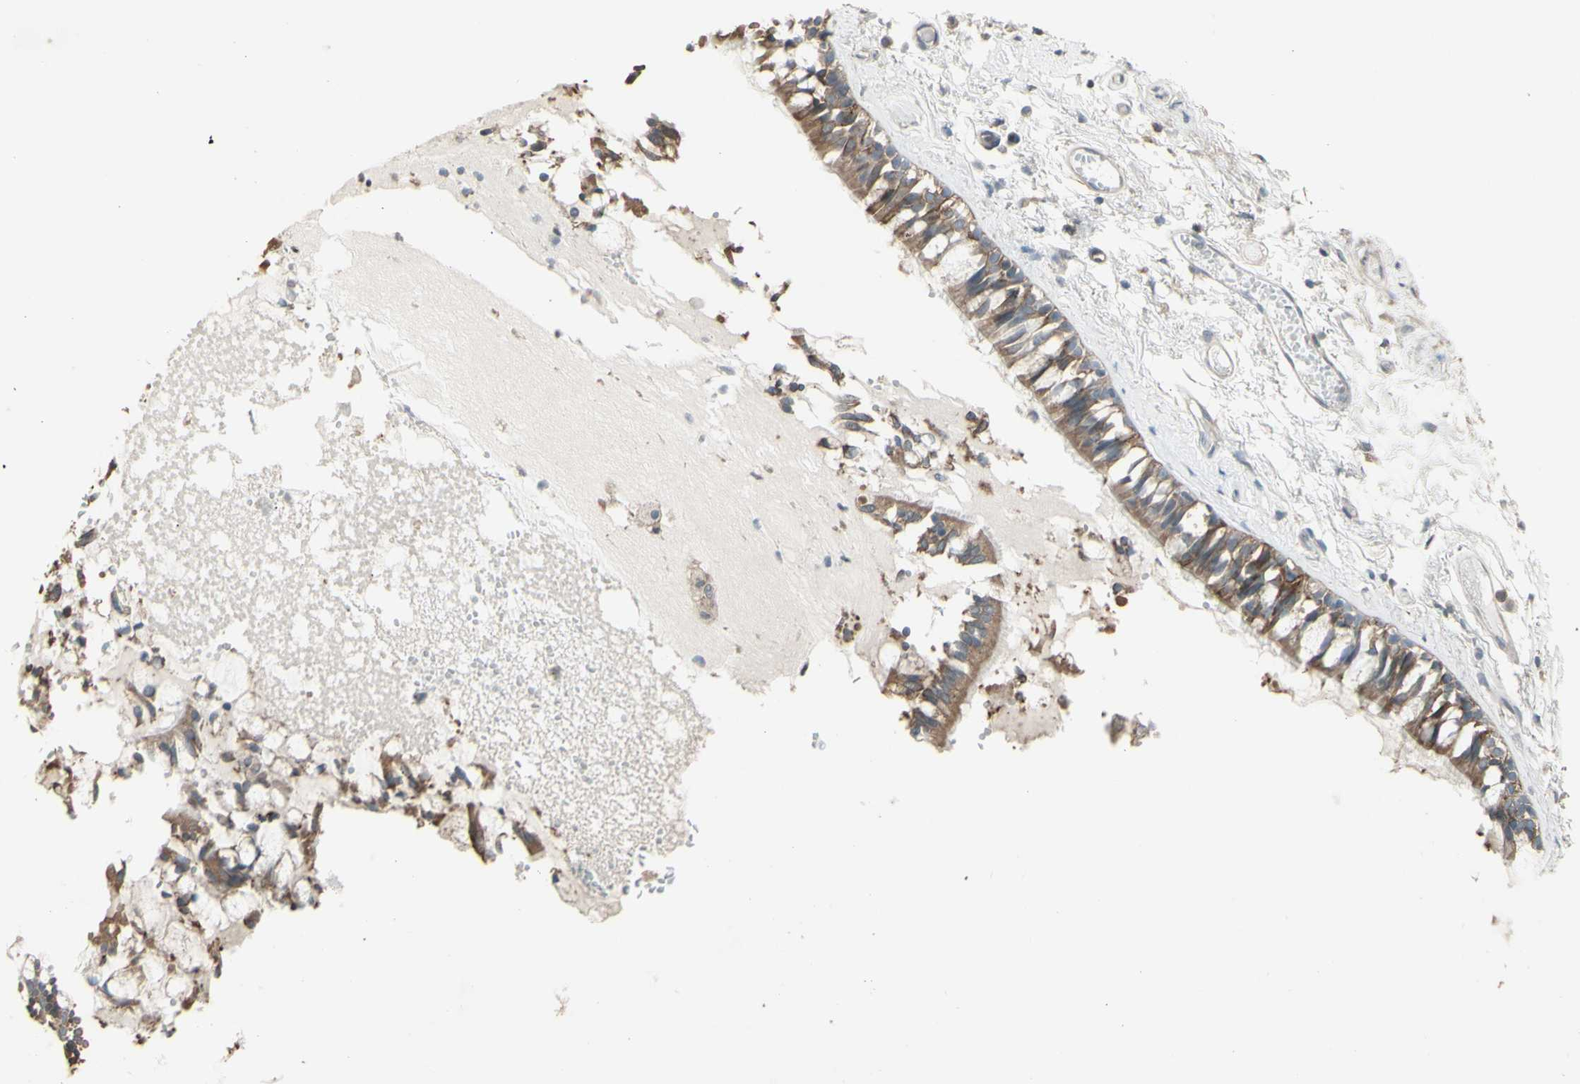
{"staining": {"intensity": "moderate", "quantity": ">75%", "location": "cytoplasmic/membranous"}, "tissue": "bronchus", "cell_type": "Respiratory epithelial cells", "image_type": "normal", "snomed": [{"axis": "morphology", "description": "Normal tissue, NOS"}, {"axis": "morphology", "description": "Inflammation, NOS"}, {"axis": "topography", "description": "Cartilage tissue"}, {"axis": "topography", "description": "Lung"}], "caption": "Immunohistochemistry (IHC) histopathology image of benign bronchus: human bronchus stained using IHC shows medium levels of moderate protein expression localized specifically in the cytoplasmic/membranous of respiratory epithelial cells, appearing as a cytoplasmic/membranous brown color.", "gene": "ENSG00000285526", "patient": {"sex": "male", "age": 71}}